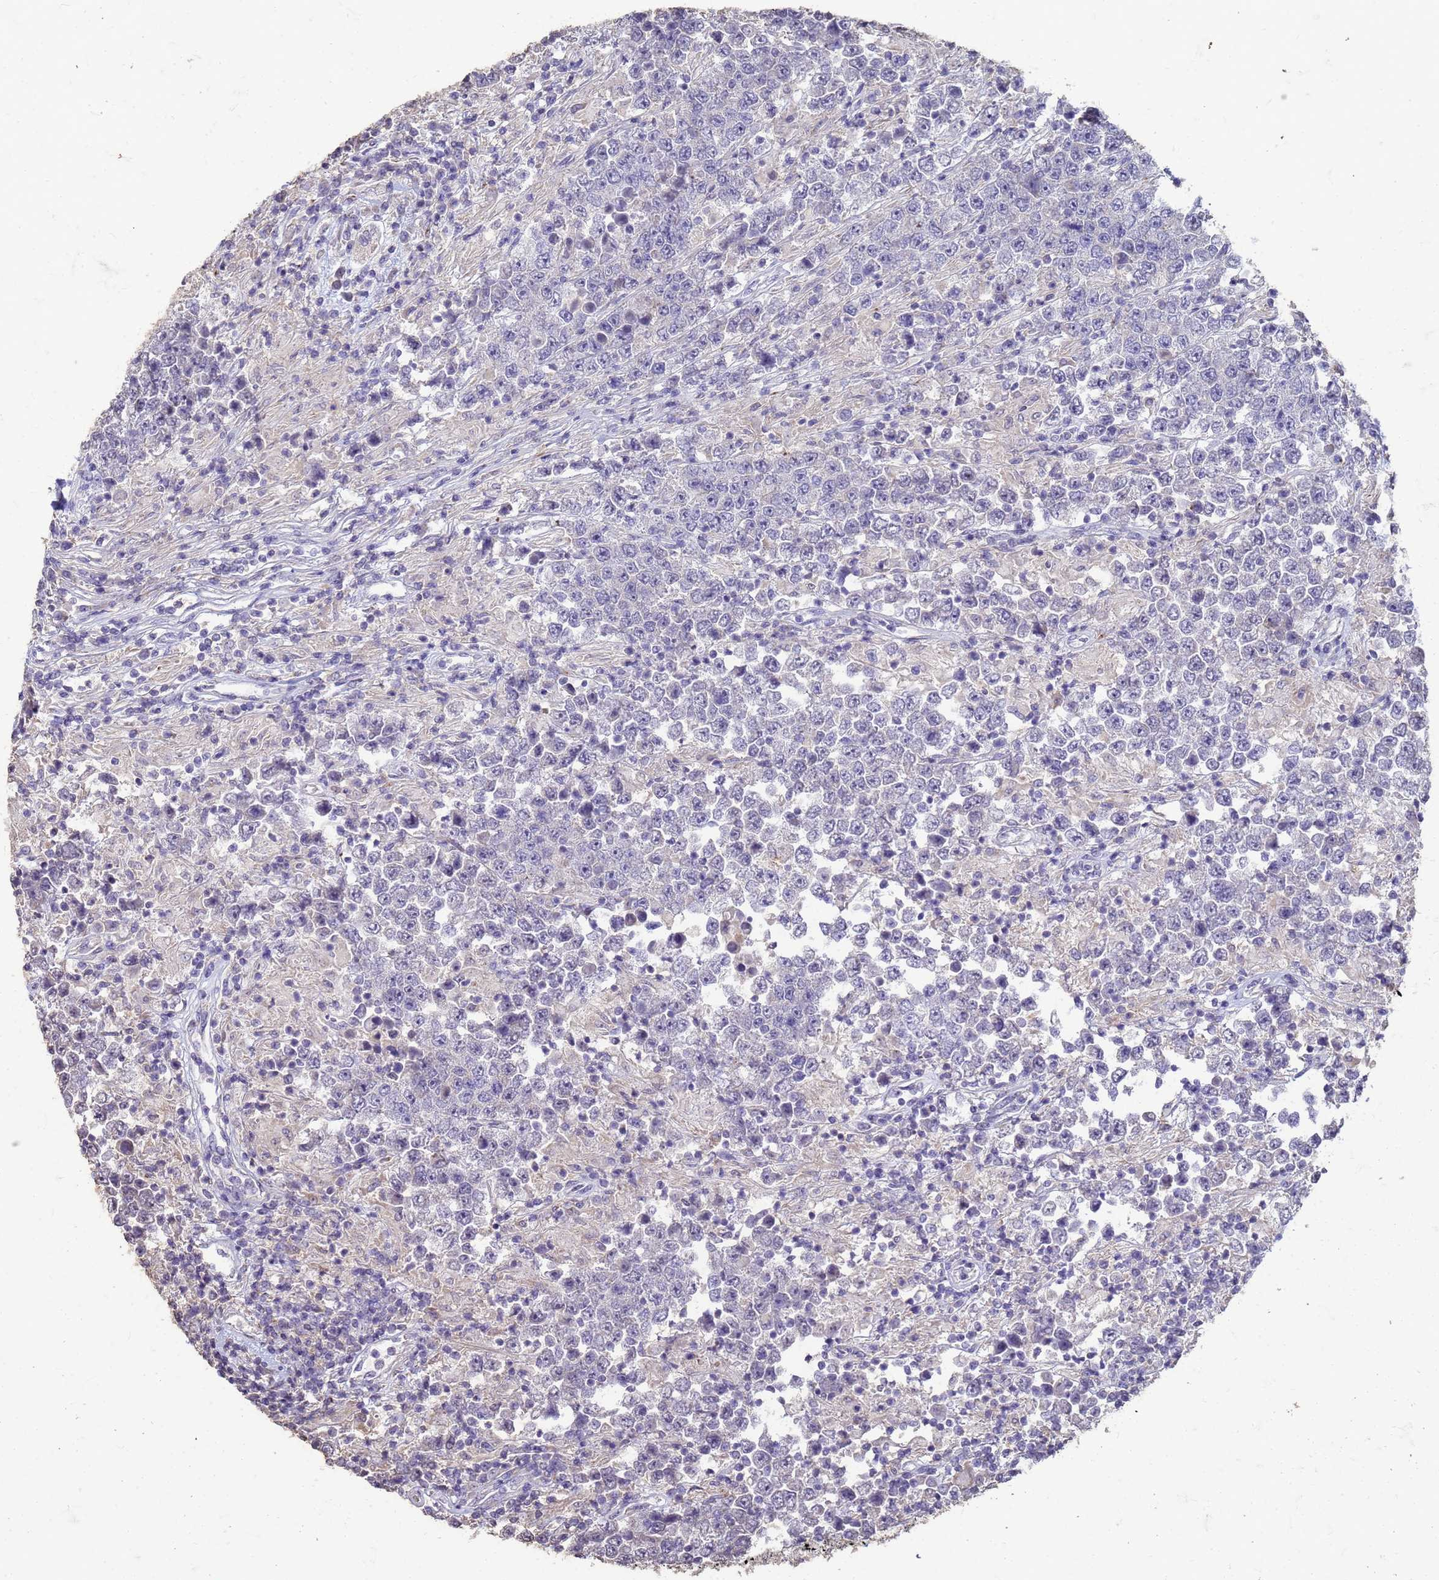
{"staining": {"intensity": "negative", "quantity": "none", "location": "none"}, "tissue": "testis cancer", "cell_type": "Tumor cells", "image_type": "cancer", "snomed": [{"axis": "morphology", "description": "Normal tissue, NOS"}, {"axis": "morphology", "description": "Urothelial carcinoma, High grade"}, {"axis": "morphology", "description": "Seminoma, NOS"}, {"axis": "morphology", "description": "Carcinoma, Embryonal, NOS"}, {"axis": "topography", "description": "Urinary bladder"}, {"axis": "topography", "description": "Testis"}], "caption": "Tumor cells show no significant protein staining in testis cancer. Nuclei are stained in blue.", "gene": "SLC25A15", "patient": {"sex": "male", "age": 41}}